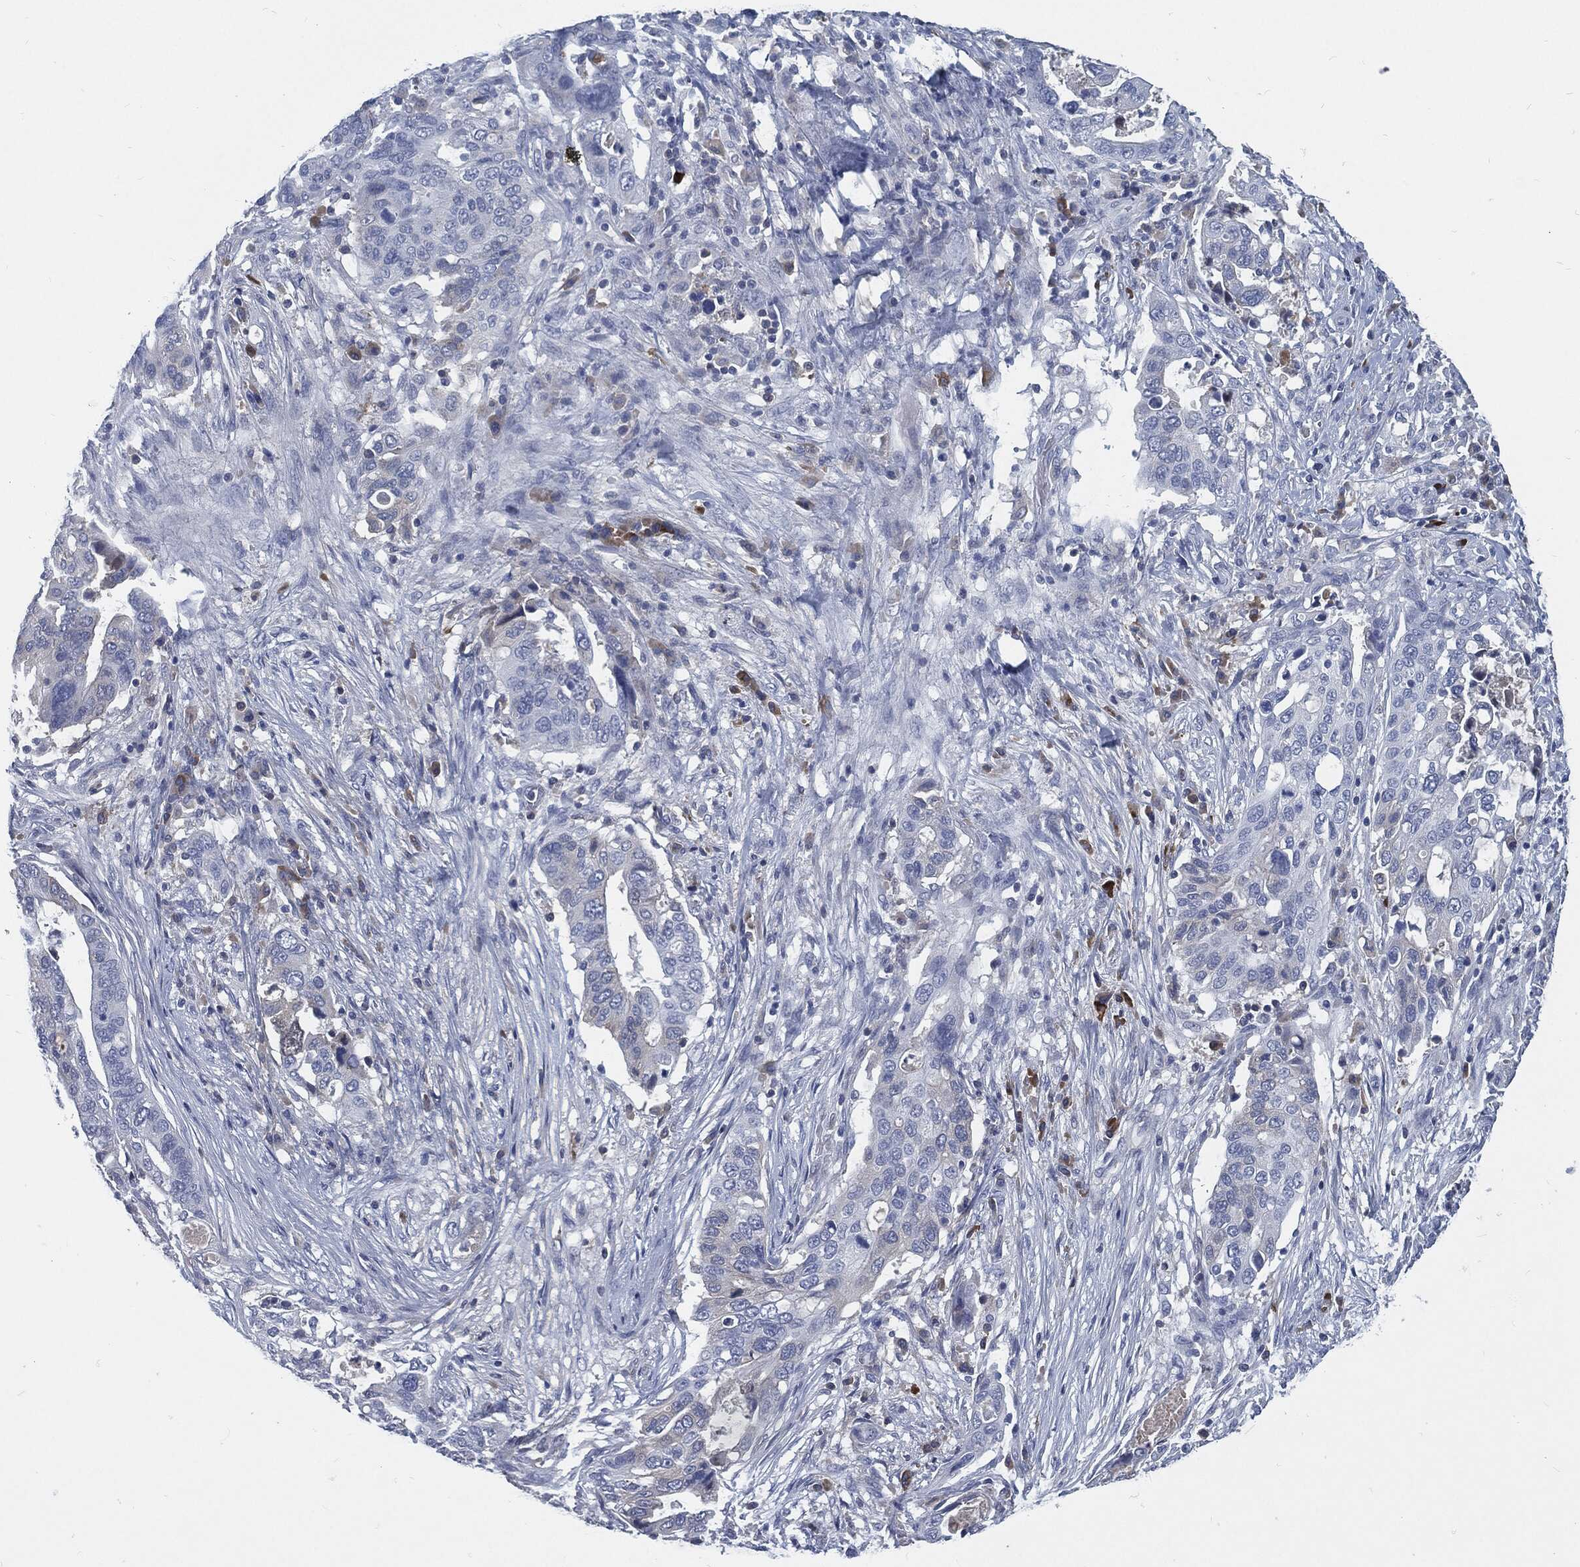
{"staining": {"intensity": "negative", "quantity": "none", "location": "none"}, "tissue": "stomach cancer", "cell_type": "Tumor cells", "image_type": "cancer", "snomed": [{"axis": "morphology", "description": "Adenocarcinoma, NOS"}, {"axis": "topography", "description": "Stomach"}], "caption": "Protein analysis of stomach cancer (adenocarcinoma) displays no significant staining in tumor cells.", "gene": "MST1", "patient": {"sex": "male", "age": 54}}